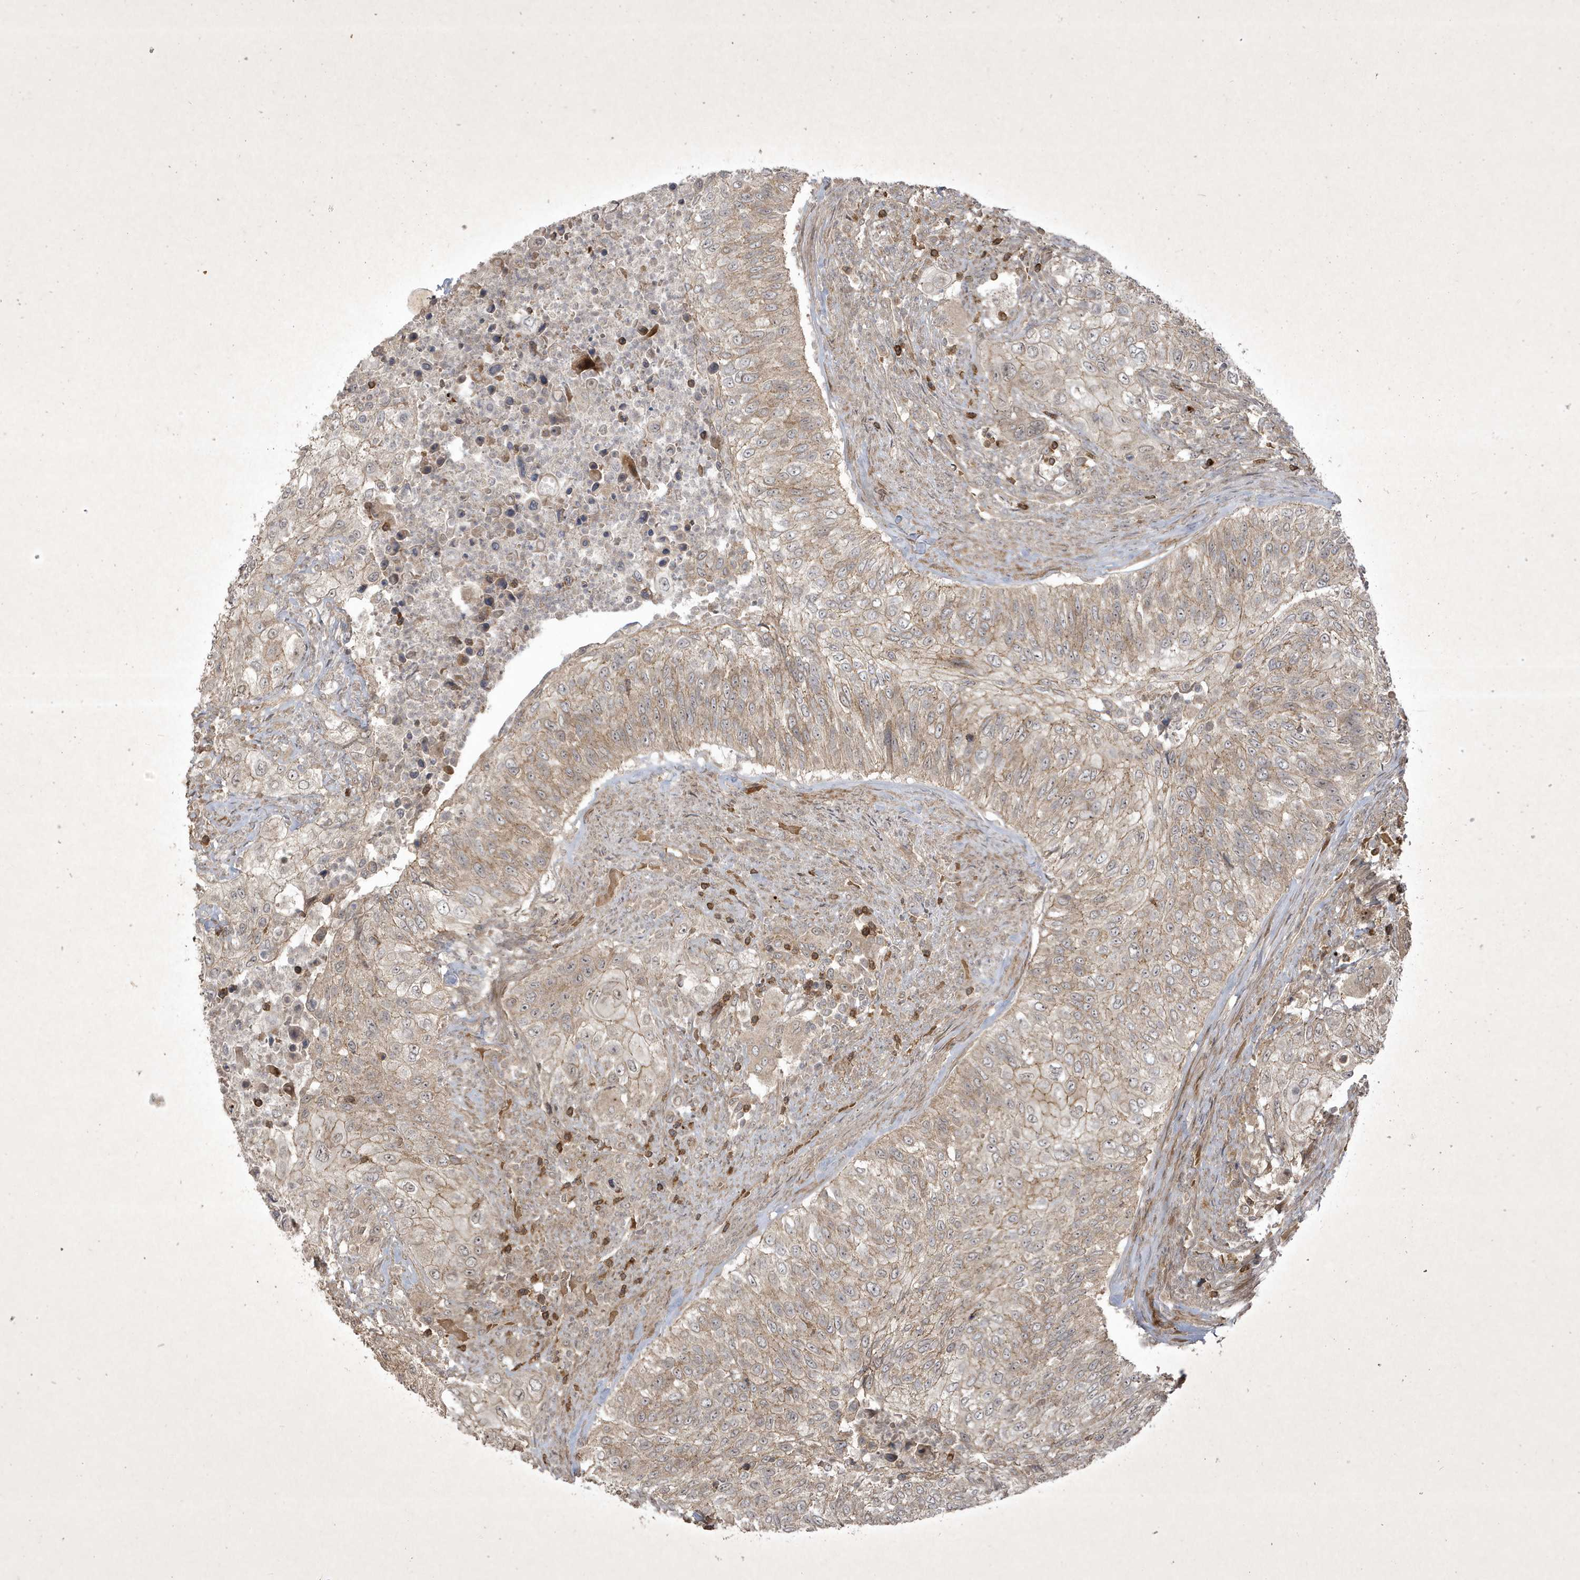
{"staining": {"intensity": "weak", "quantity": "25%-75%", "location": "cytoplasmic/membranous"}, "tissue": "urothelial cancer", "cell_type": "Tumor cells", "image_type": "cancer", "snomed": [{"axis": "morphology", "description": "Urothelial carcinoma, High grade"}, {"axis": "topography", "description": "Urinary bladder"}], "caption": "Immunohistochemical staining of urothelial carcinoma (high-grade) reveals weak cytoplasmic/membranous protein expression in about 25%-75% of tumor cells.", "gene": "FAM83C", "patient": {"sex": "female", "age": 60}}